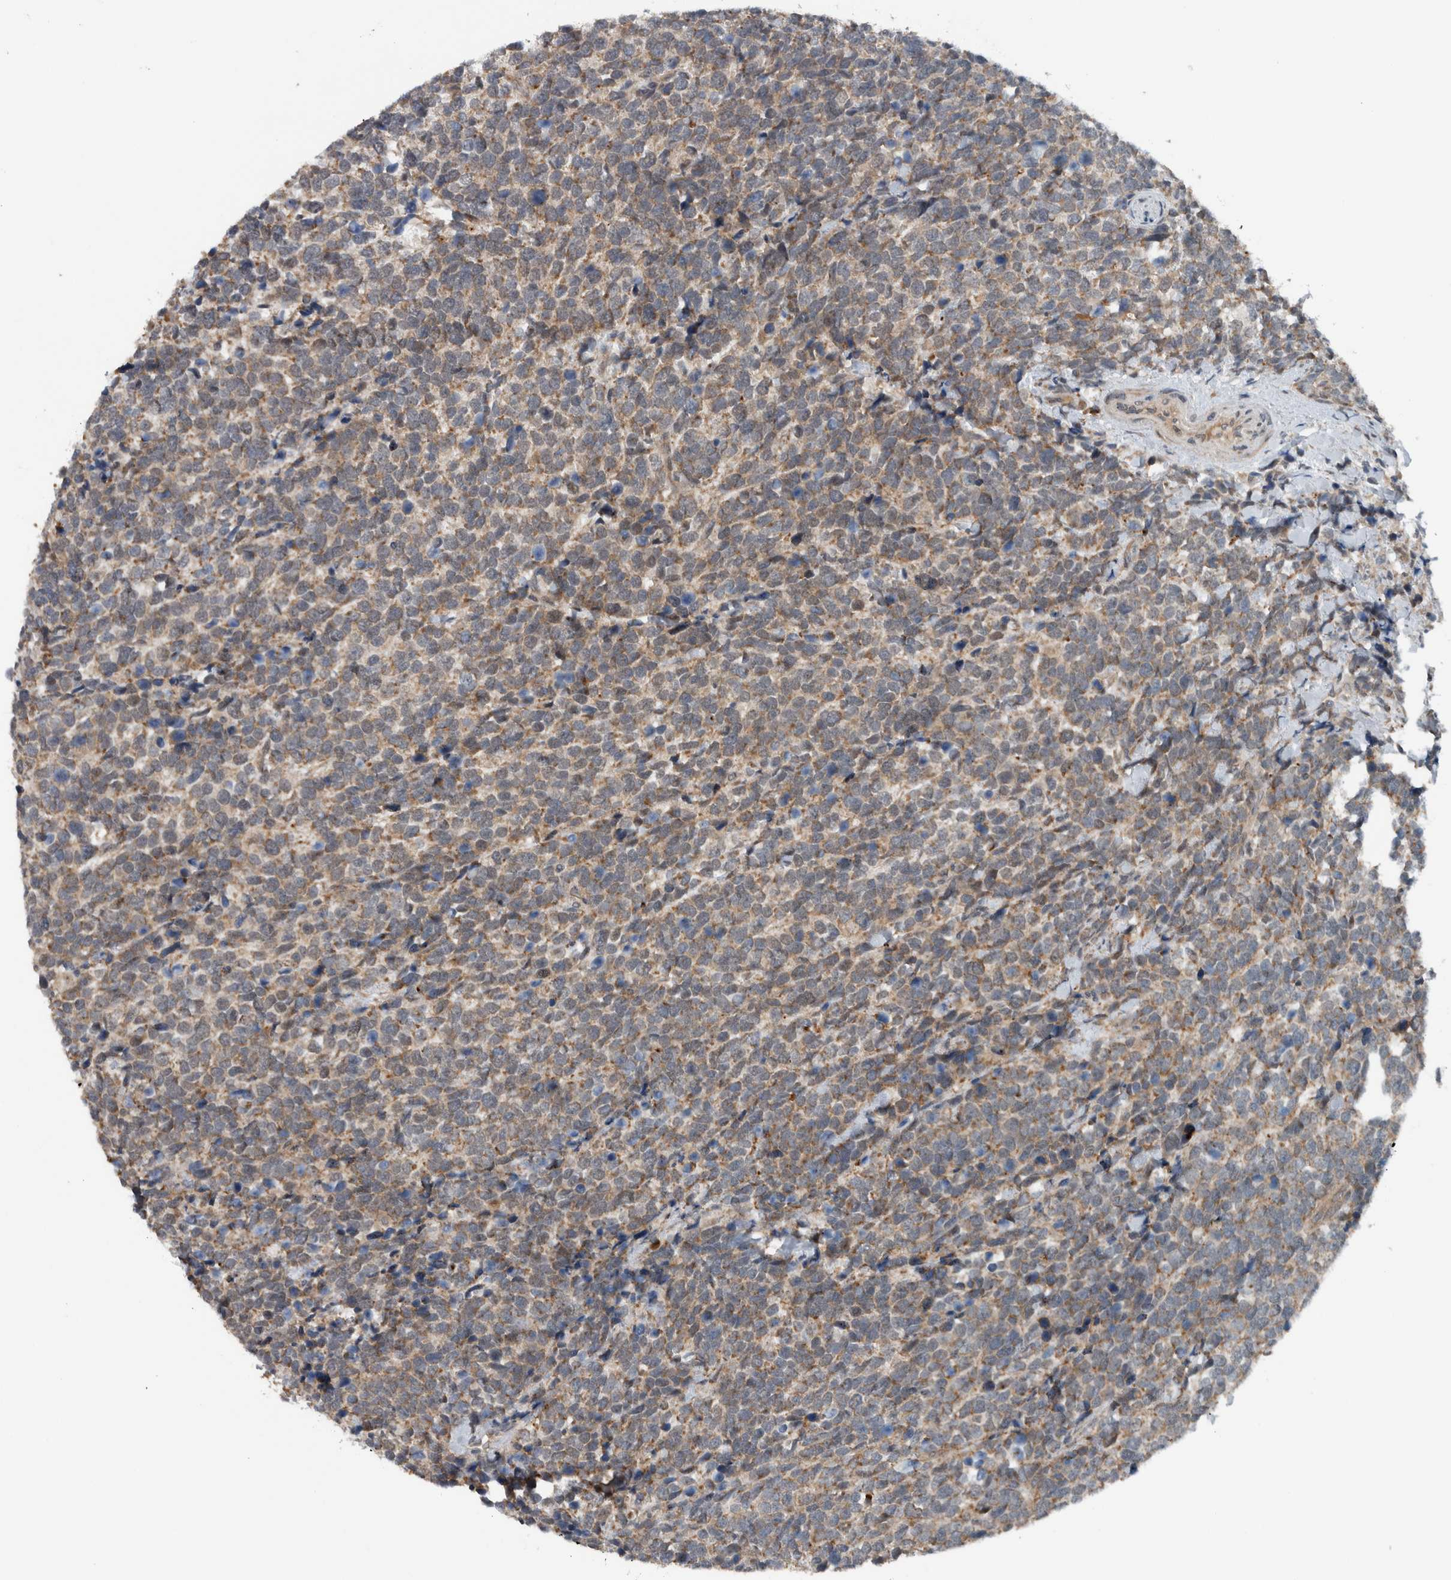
{"staining": {"intensity": "weak", "quantity": ">75%", "location": "cytoplasmic/membranous"}, "tissue": "urothelial cancer", "cell_type": "Tumor cells", "image_type": "cancer", "snomed": [{"axis": "morphology", "description": "Urothelial carcinoma, High grade"}, {"axis": "topography", "description": "Urinary bladder"}], "caption": "Immunohistochemical staining of human urothelial cancer displays low levels of weak cytoplasmic/membranous protein positivity in approximately >75% of tumor cells.", "gene": "GBA2", "patient": {"sex": "female", "age": 82}}